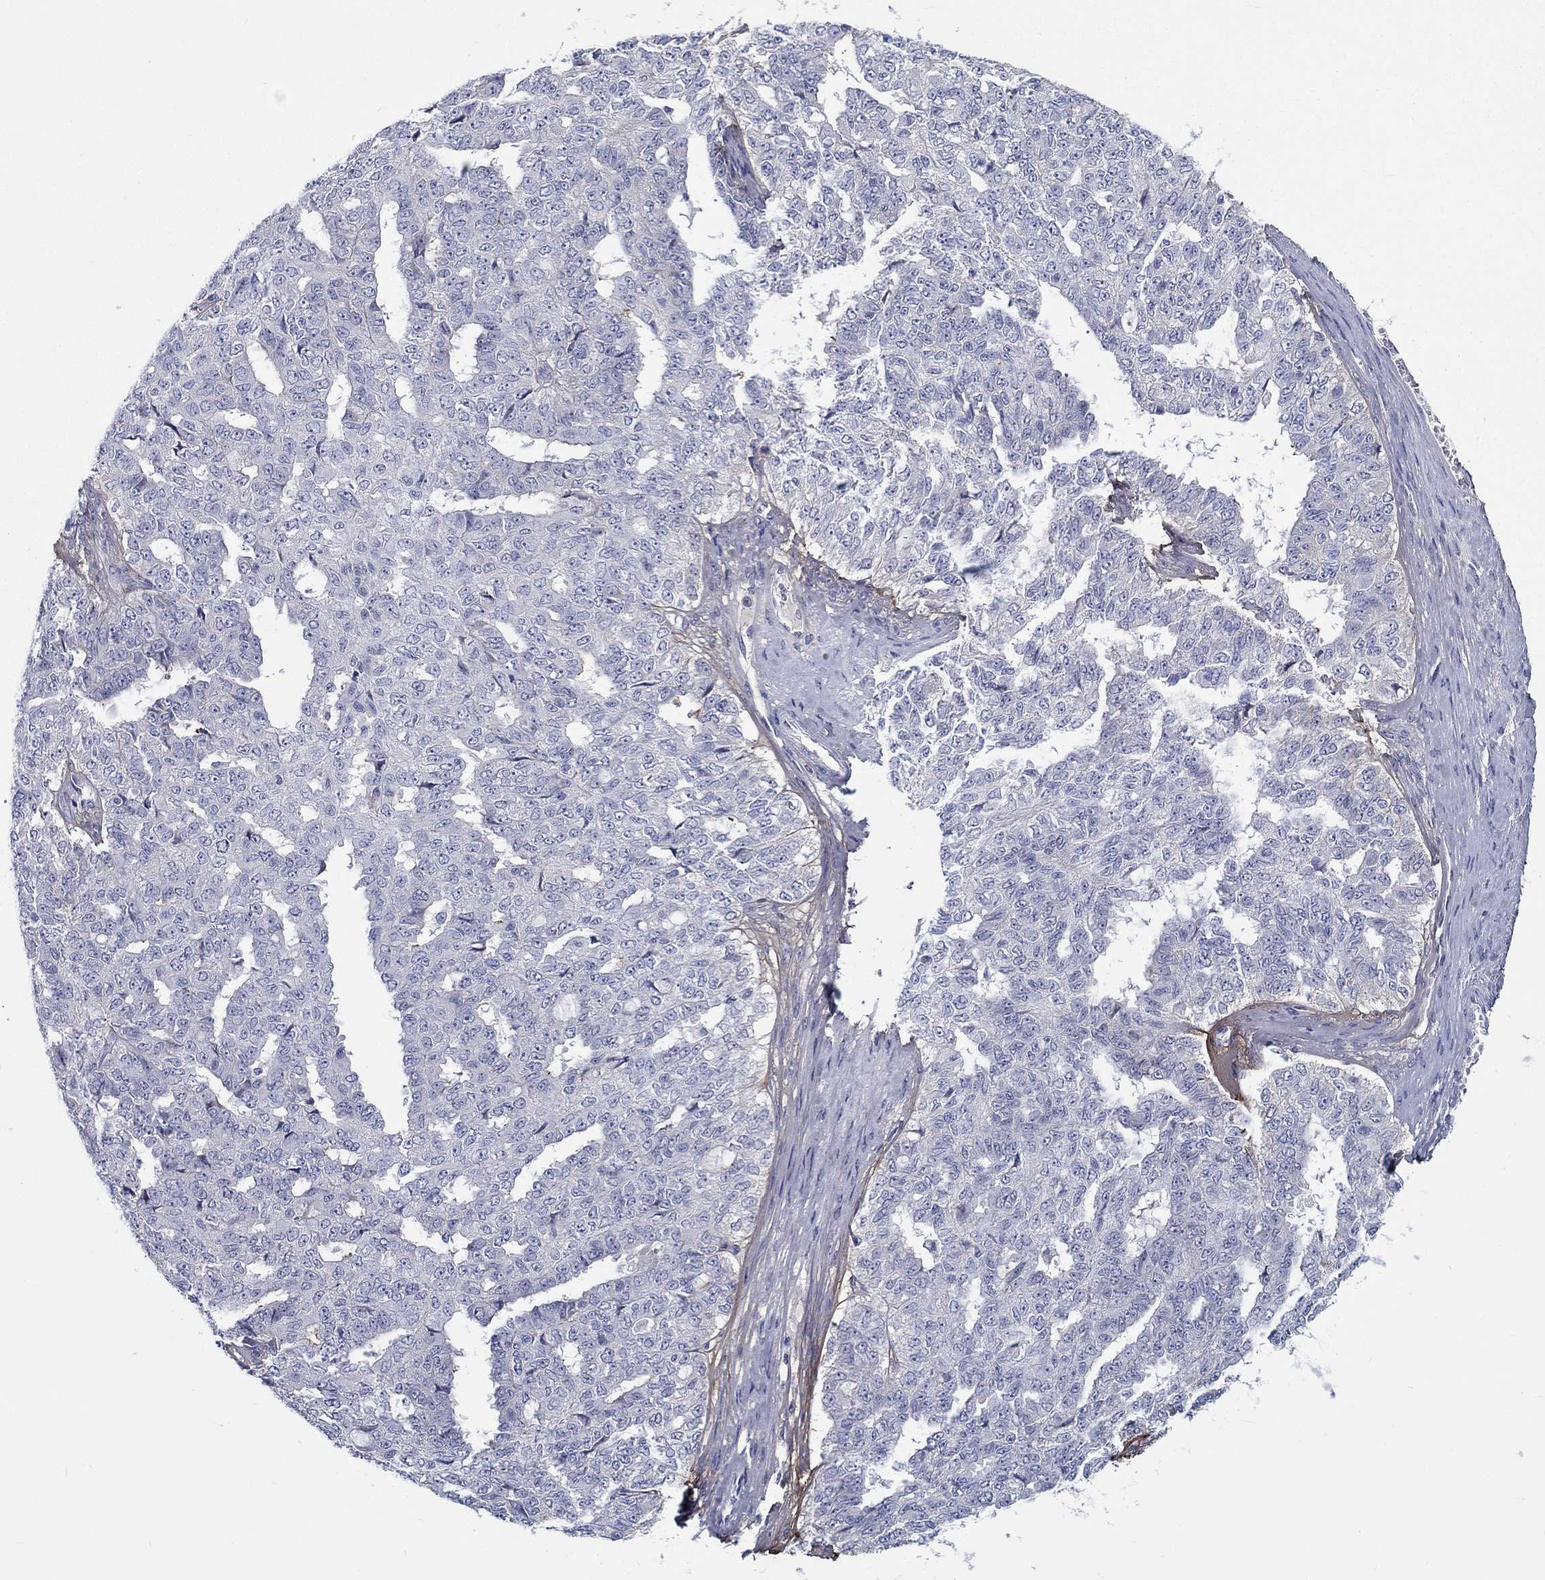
{"staining": {"intensity": "negative", "quantity": "none", "location": "none"}, "tissue": "ovarian cancer", "cell_type": "Tumor cells", "image_type": "cancer", "snomed": [{"axis": "morphology", "description": "Cystadenocarcinoma, serous, NOS"}, {"axis": "topography", "description": "Ovary"}], "caption": "An immunohistochemistry (IHC) histopathology image of ovarian serous cystadenocarcinoma is shown. There is no staining in tumor cells of ovarian serous cystadenocarcinoma.", "gene": "TGFBI", "patient": {"sex": "female", "age": 71}}